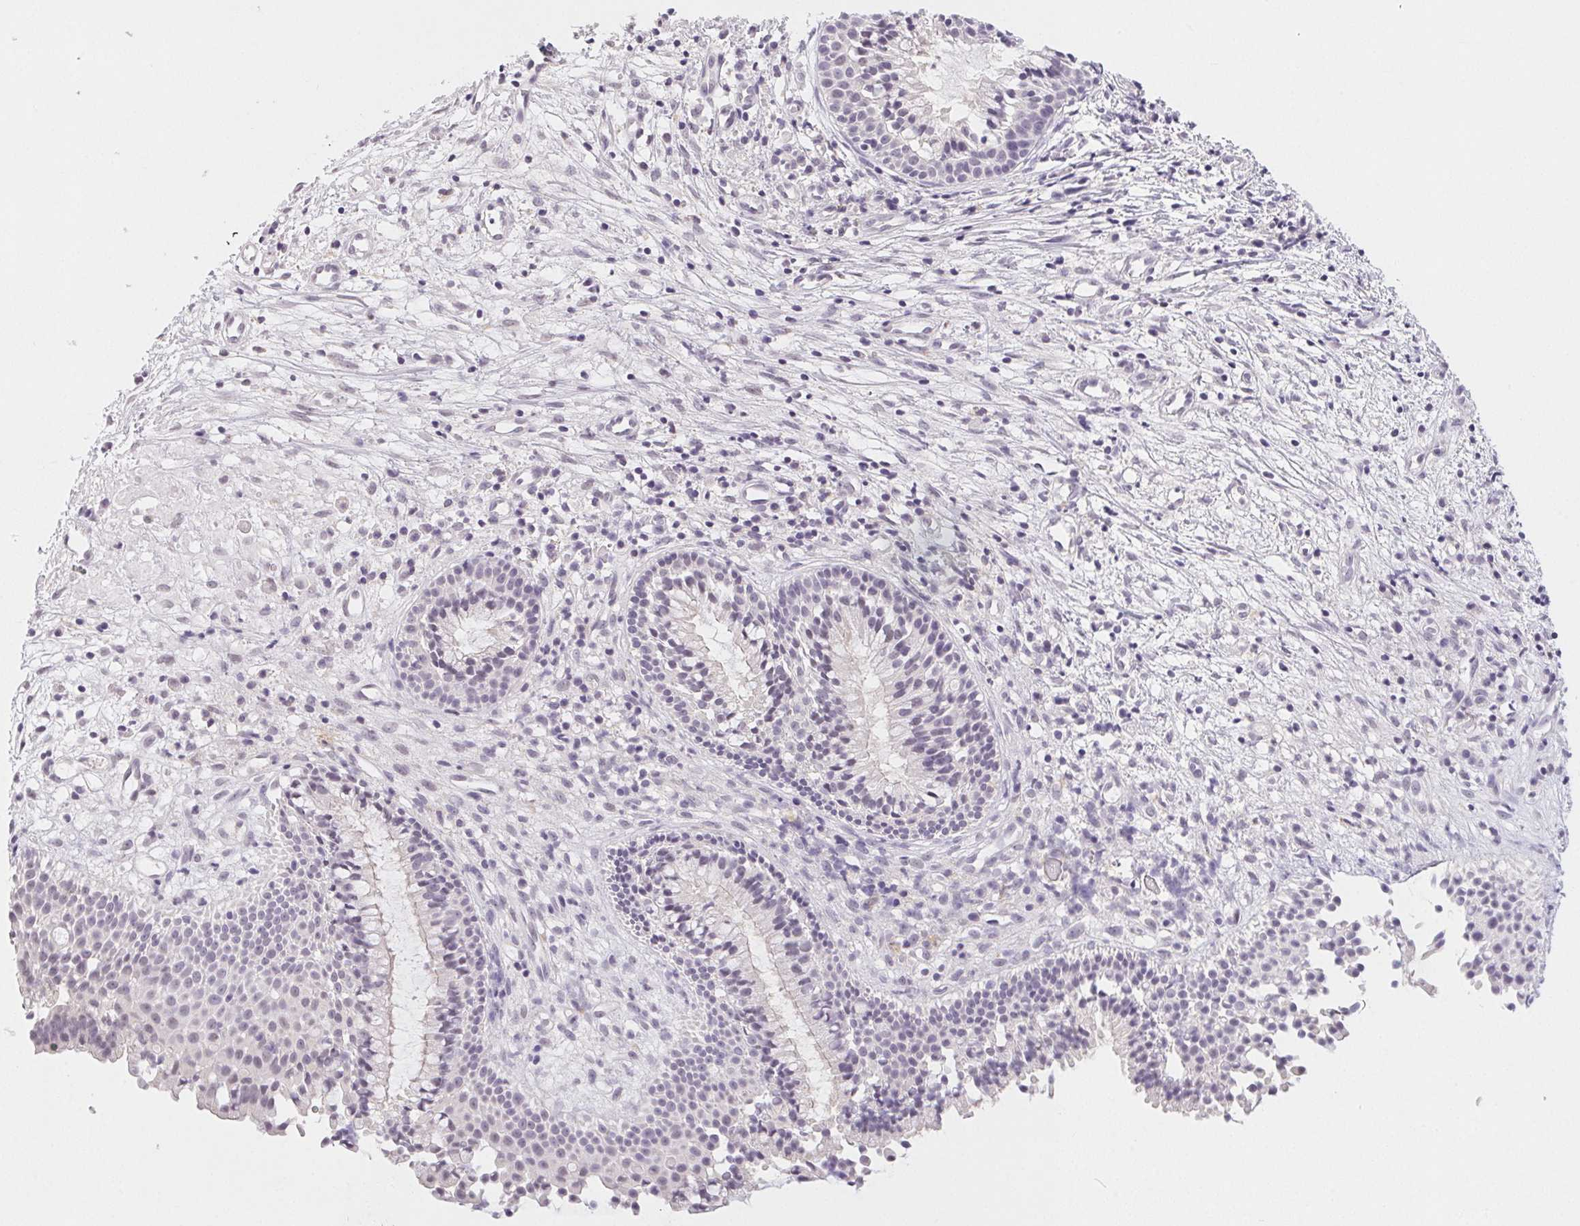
{"staining": {"intensity": "negative", "quantity": "none", "location": "none"}, "tissue": "nasopharynx", "cell_type": "Respiratory epithelial cells", "image_type": "normal", "snomed": [{"axis": "morphology", "description": "Normal tissue, NOS"}, {"axis": "topography", "description": "Nasopharynx"}], "caption": "High magnification brightfield microscopy of normal nasopharynx stained with DAB (3,3'-diaminobenzidine) (brown) and counterstained with hematoxylin (blue): respiratory epithelial cells show no significant positivity. (DAB immunohistochemistry (IHC), high magnification).", "gene": "SLC6A18", "patient": {"sex": "male", "age": 67}}